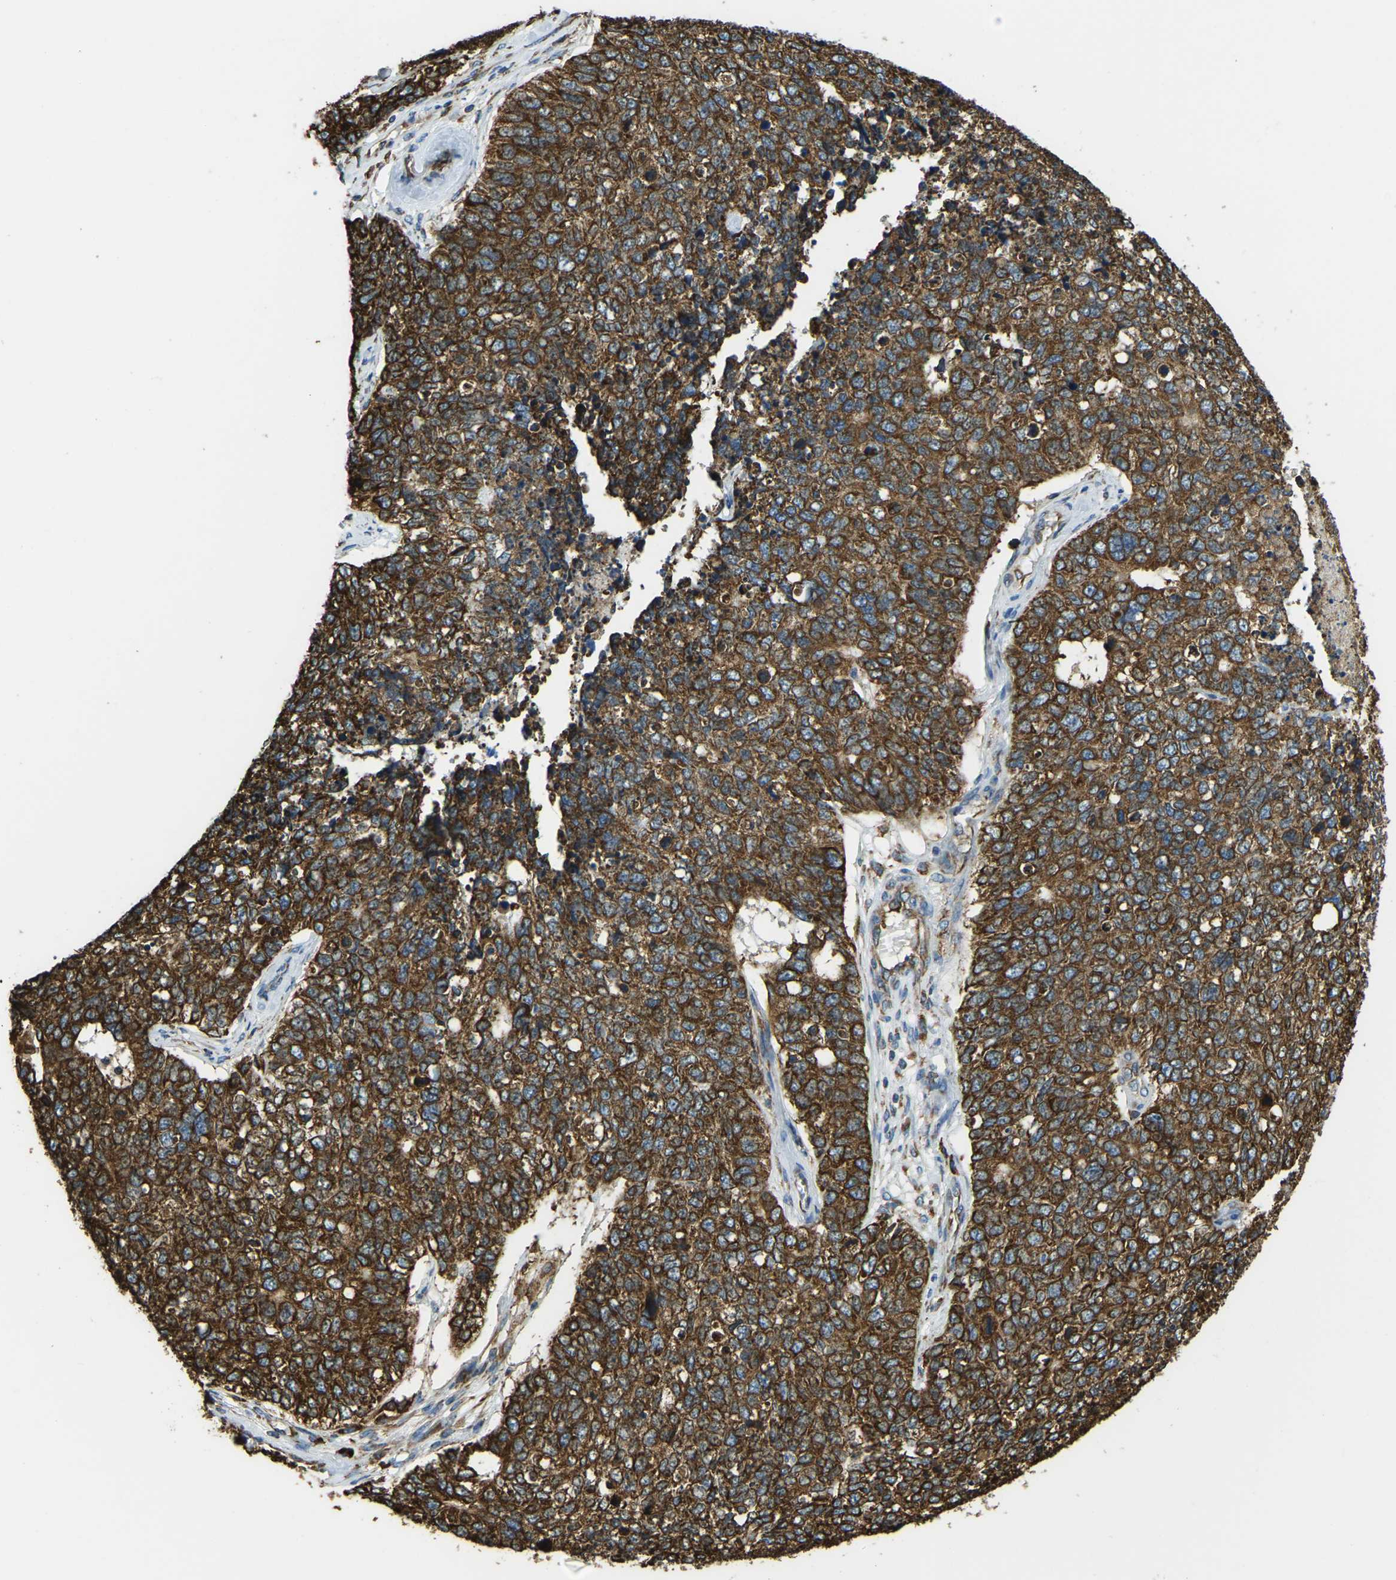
{"staining": {"intensity": "strong", "quantity": ">75%", "location": "cytoplasmic/membranous"}, "tissue": "cervical cancer", "cell_type": "Tumor cells", "image_type": "cancer", "snomed": [{"axis": "morphology", "description": "Squamous cell carcinoma, NOS"}, {"axis": "topography", "description": "Cervix"}], "caption": "IHC (DAB) staining of cervical cancer (squamous cell carcinoma) displays strong cytoplasmic/membranous protein positivity in about >75% of tumor cells.", "gene": "RNF115", "patient": {"sex": "female", "age": 63}}